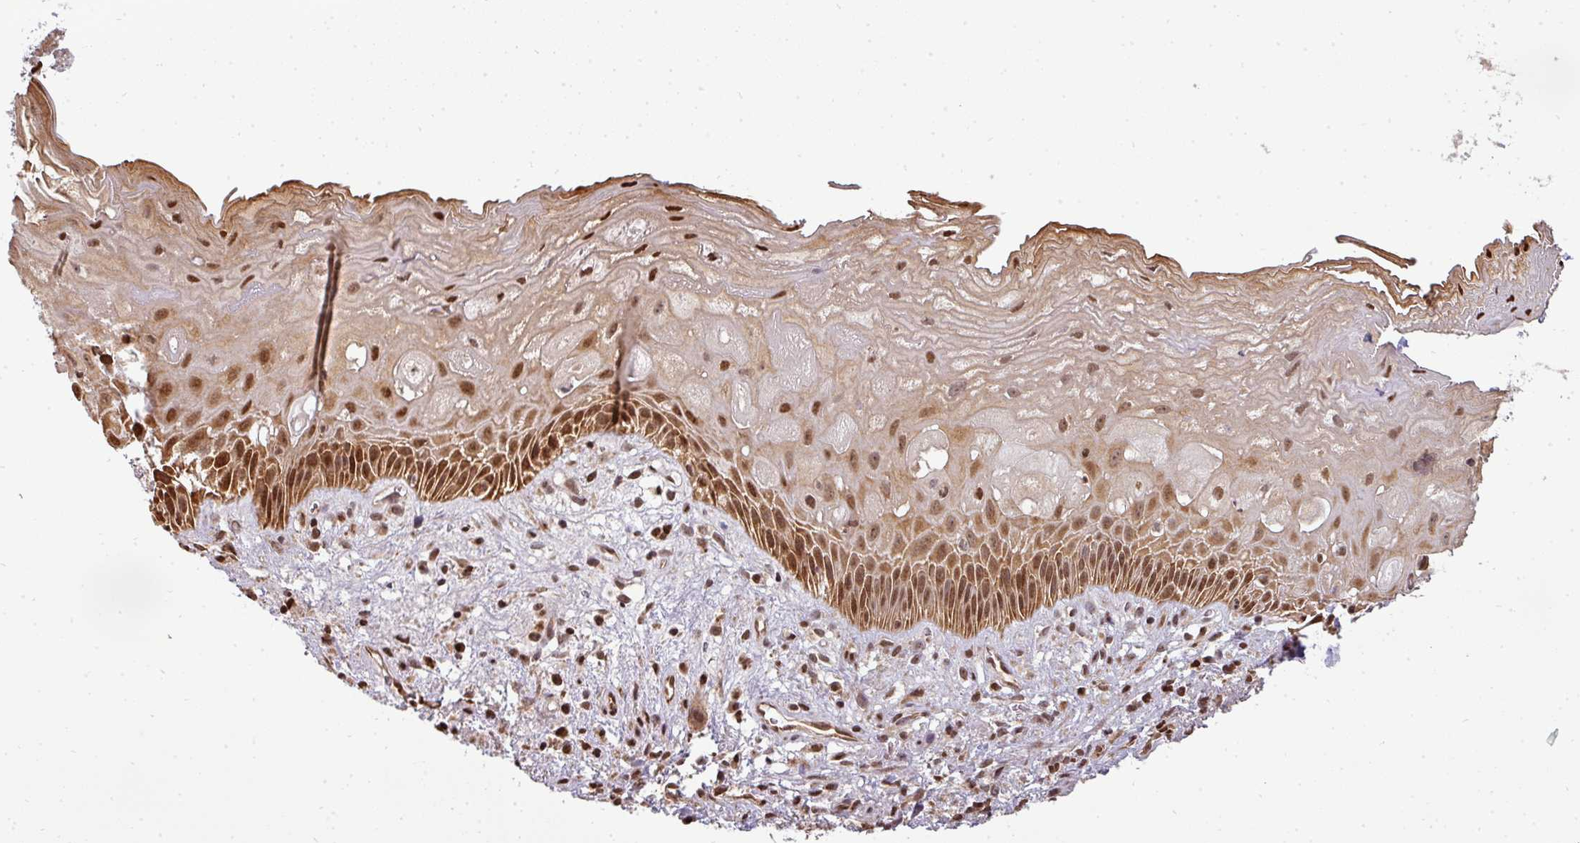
{"staining": {"intensity": "moderate", "quantity": "25%-75%", "location": "cytoplasmic/membranous,nuclear"}, "tissue": "esophagus", "cell_type": "Squamous epithelial cells", "image_type": "normal", "snomed": [{"axis": "morphology", "description": "Normal tissue, NOS"}, {"axis": "topography", "description": "Esophagus"}], "caption": "Immunohistochemical staining of unremarkable human esophagus displays 25%-75% levels of moderate cytoplasmic/membranous,nuclear protein expression in about 25%-75% of squamous epithelial cells.", "gene": "MAZ", "patient": {"sex": "male", "age": 60}}